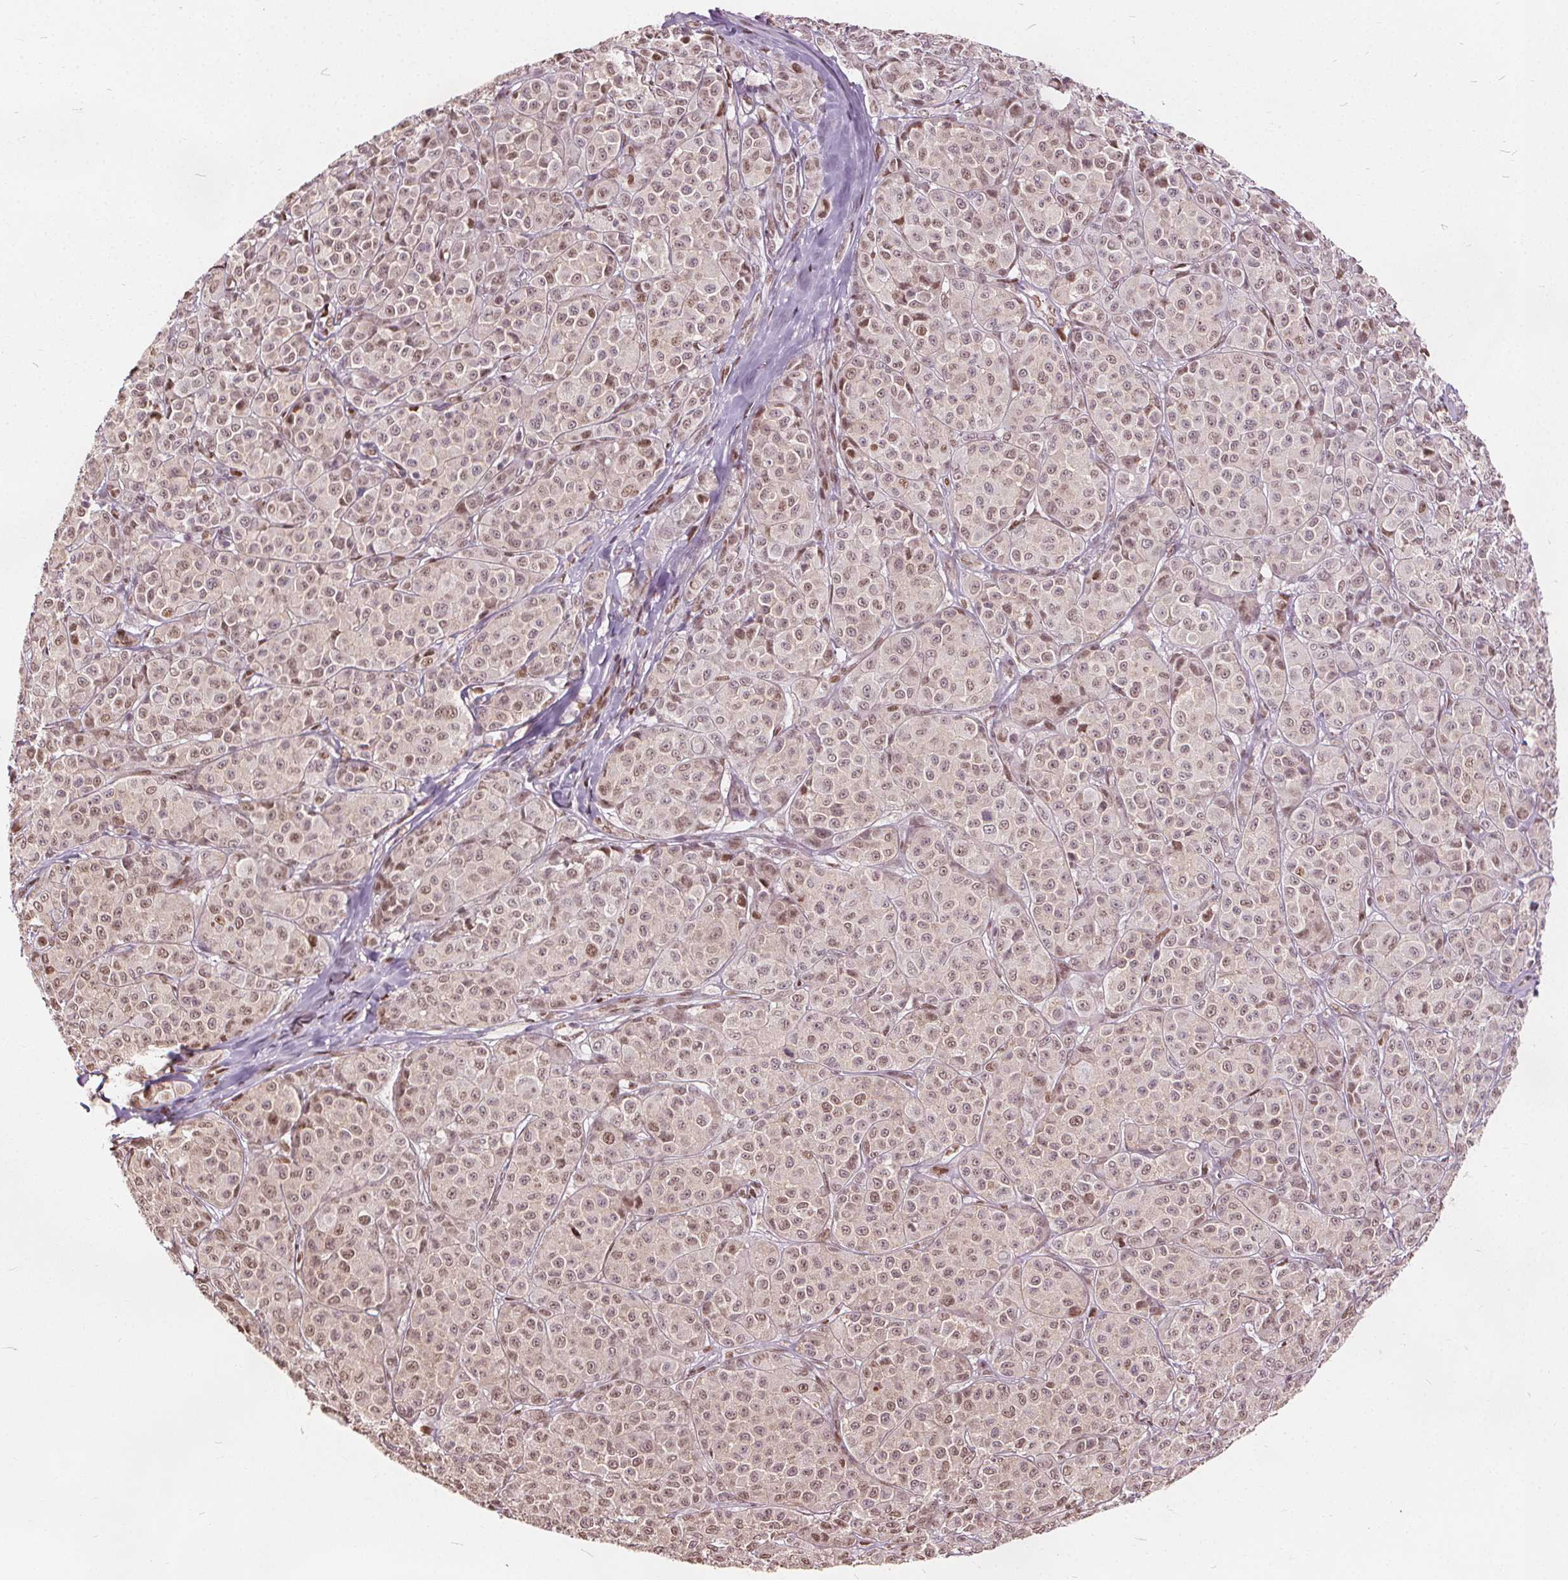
{"staining": {"intensity": "moderate", "quantity": ">75%", "location": "nuclear"}, "tissue": "melanoma", "cell_type": "Tumor cells", "image_type": "cancer", "snomed": [{"axis": "morphology", "description": "Malignant melanoma, NOS"}, {"axis": "topography", "description": "Skin"}], "caption": "Immunohistochemistry of melanoma exhibits medium levels of moderate nuclear positivity in about >75% of tumor cells.", "gene": "ISLR2", "patient": {"sex": "male", "age": 89}}